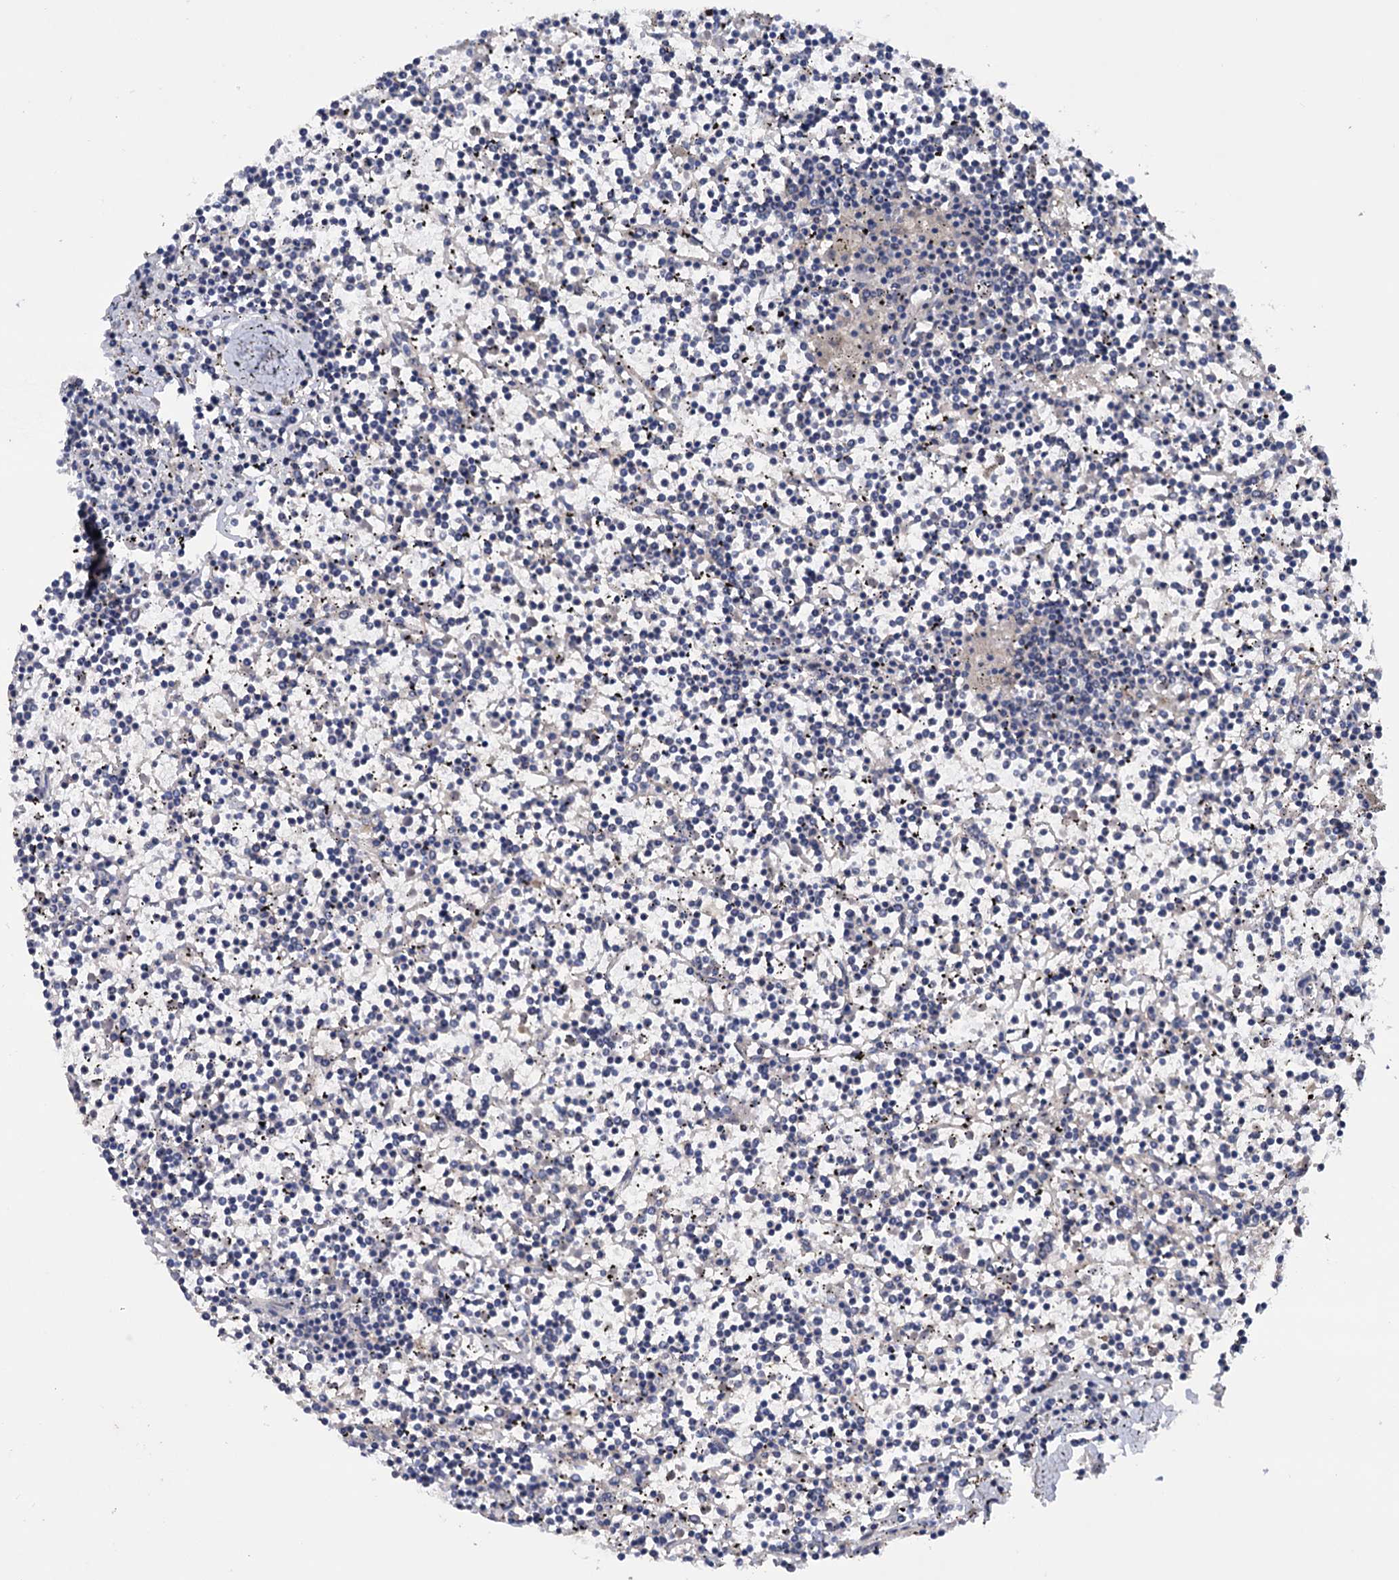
{"staining": {"intensity": "negative", "quantity": "none", "location": "none"}, "tissue": "lymphoma", "cell_type": "Tumor cells", "image_type": "cancer", "snomed": [{"axis": "morphology", "description": "Malignant lymphoma, non-Hodgkin's type, Low grade"}, {"axis": "topography", "description": "Spleen"}], "caption": "There is no significant positivity in tumor cells of low-grade malignant lymphoma, non-Hodgkin's type.", "gene": "TBC1D12", "patient": {"sex": "female", "age": 19}}